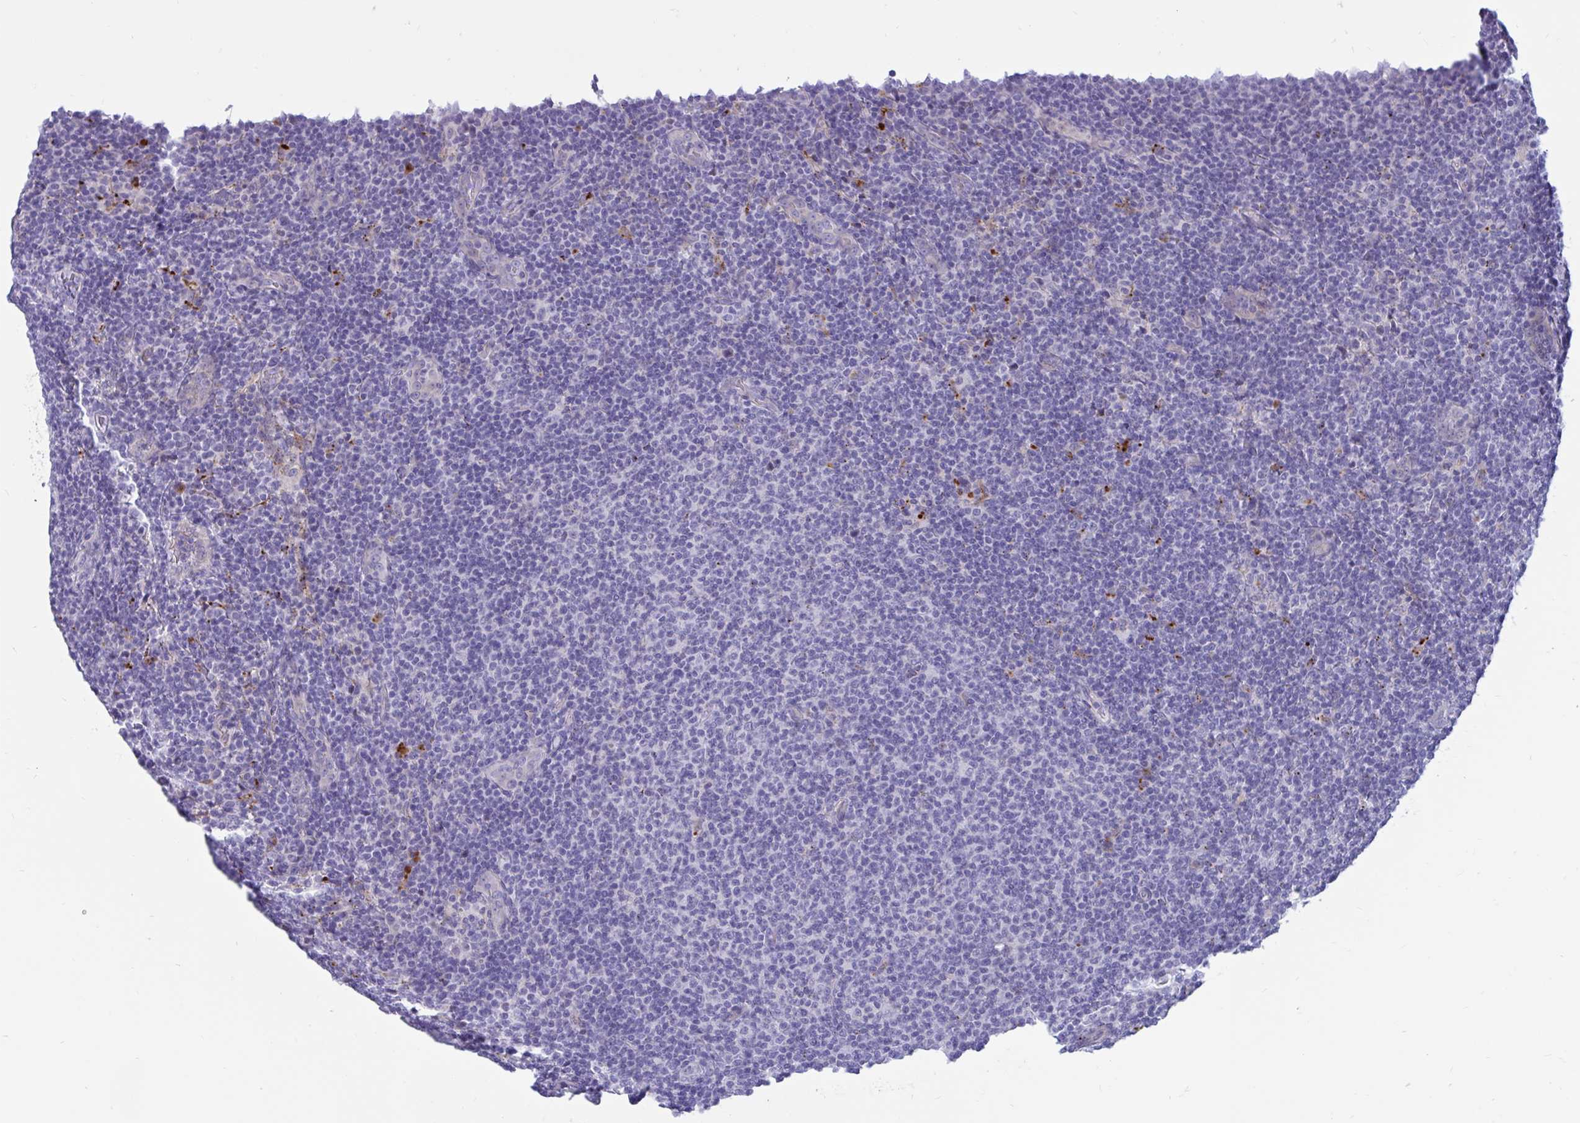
{"staining": {"intensity": "negative", "quantity": "none", "location": "none"}, "tissue": "lymphoma", "cell_type": "Tumor cells", "image_type": "cancer", "snomed": [{"axis": "morphology", "description": "Malignant lymphoma, non-Hodgkin's type, Low grade"}, {"axis": "topography", "description": "Lymph node"}], "caption": "Immunohistochemistry of lymphoma demonstrates no positivity in tumor cells. The staining is performed using DAB (3,3'-diaminobenzidine) brown chromogen with nuclei counter-stained in using hematoxylin.", "gene": "FAM219B", "patient": {"sex": "male", "age": 66}}